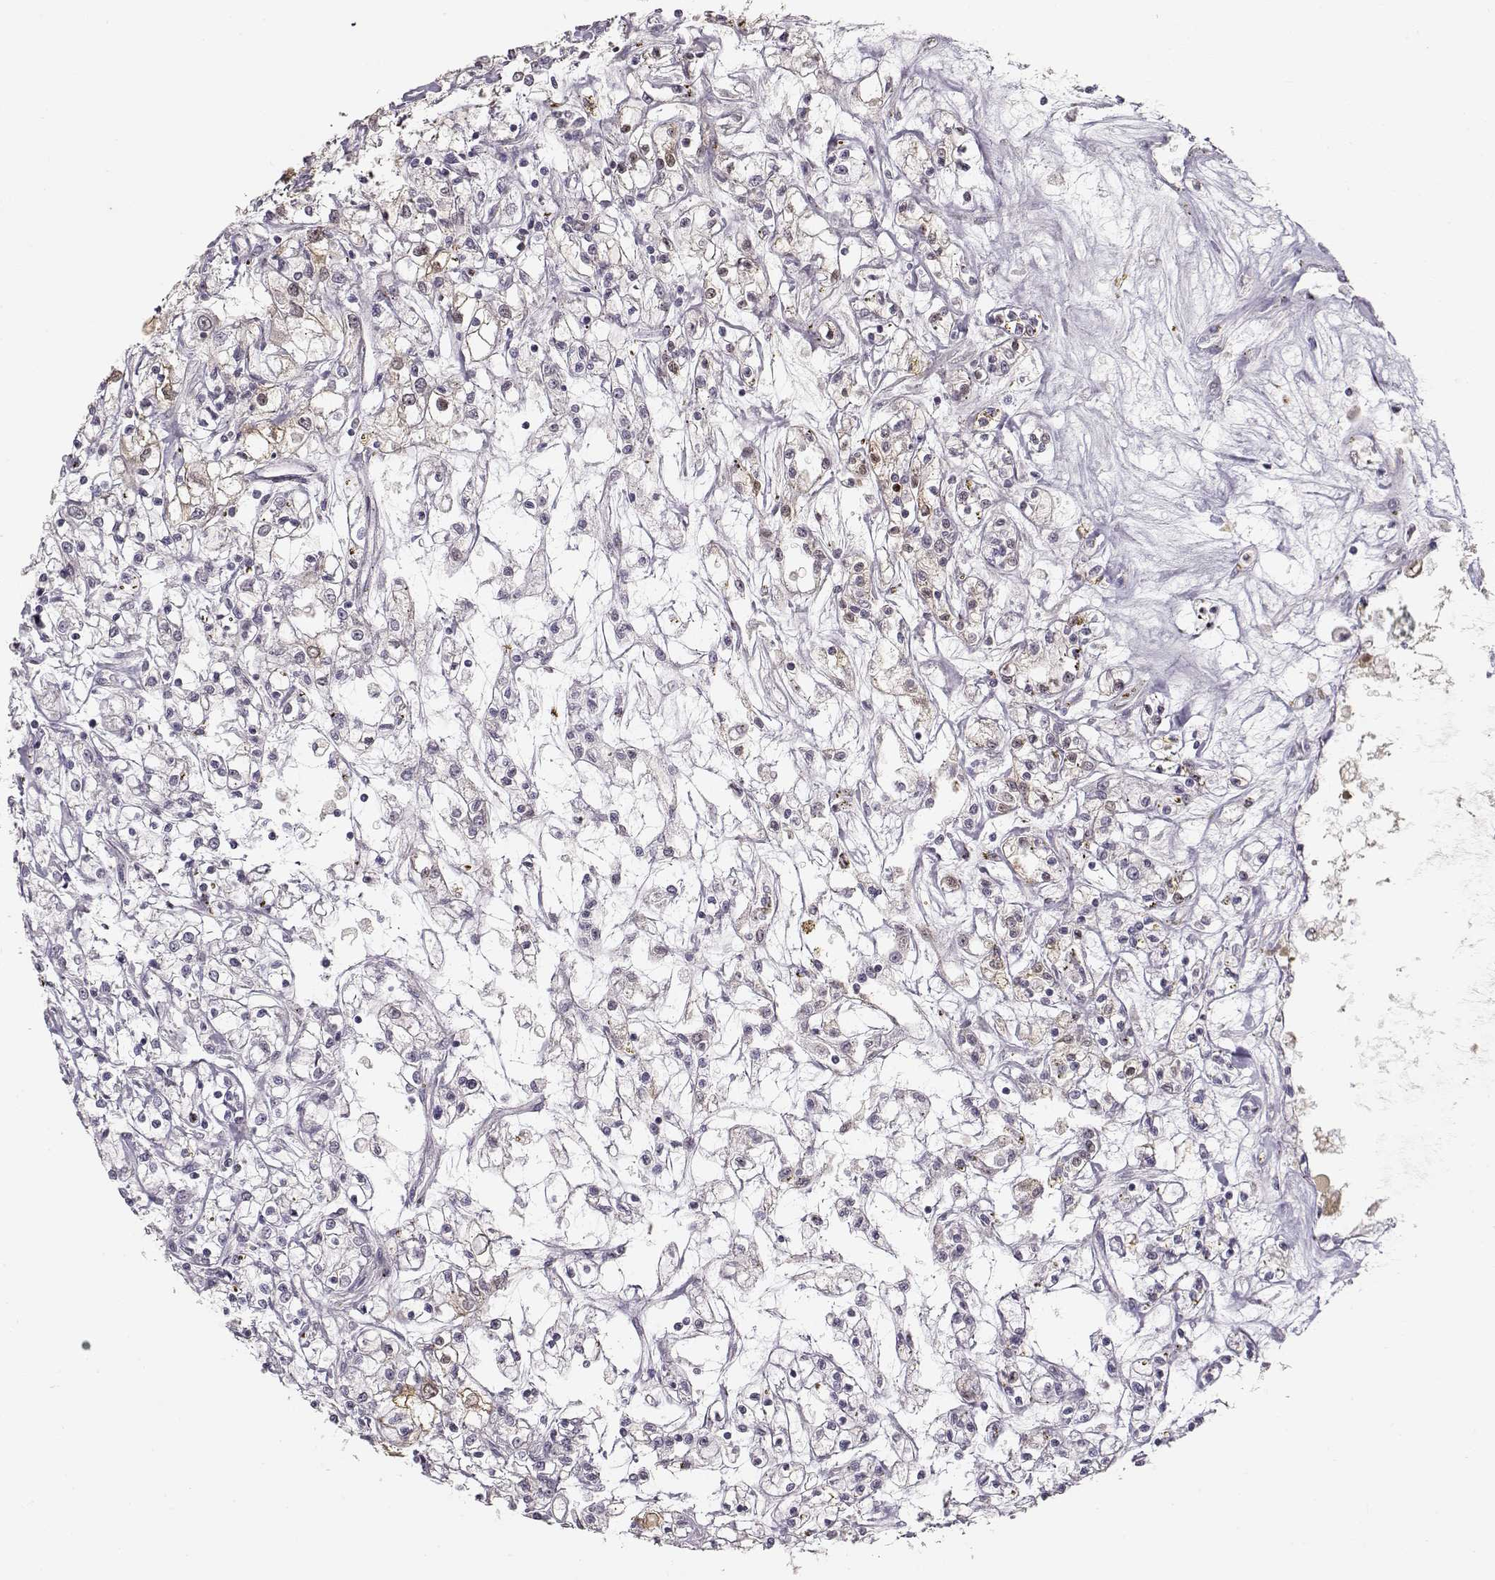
{"staining": {"intensity": "negative", "quantity": "none", "location": "none"}, "tissue": "renal cancer", "cell_type": "Tumor cells", "image_type": "cancer", "snomed": [{"axis": "morphology", "description": "Adenocarcinoma, NOS"}, {"axis": "topography", "description": "Kidney"}], "caption": "Adenocarcinoma (renal) was stained to show a protein in brown. There is no significant positivity in tumor cells.", "gene": "S100B", "patient": {"sex": "female", "age": 59}}